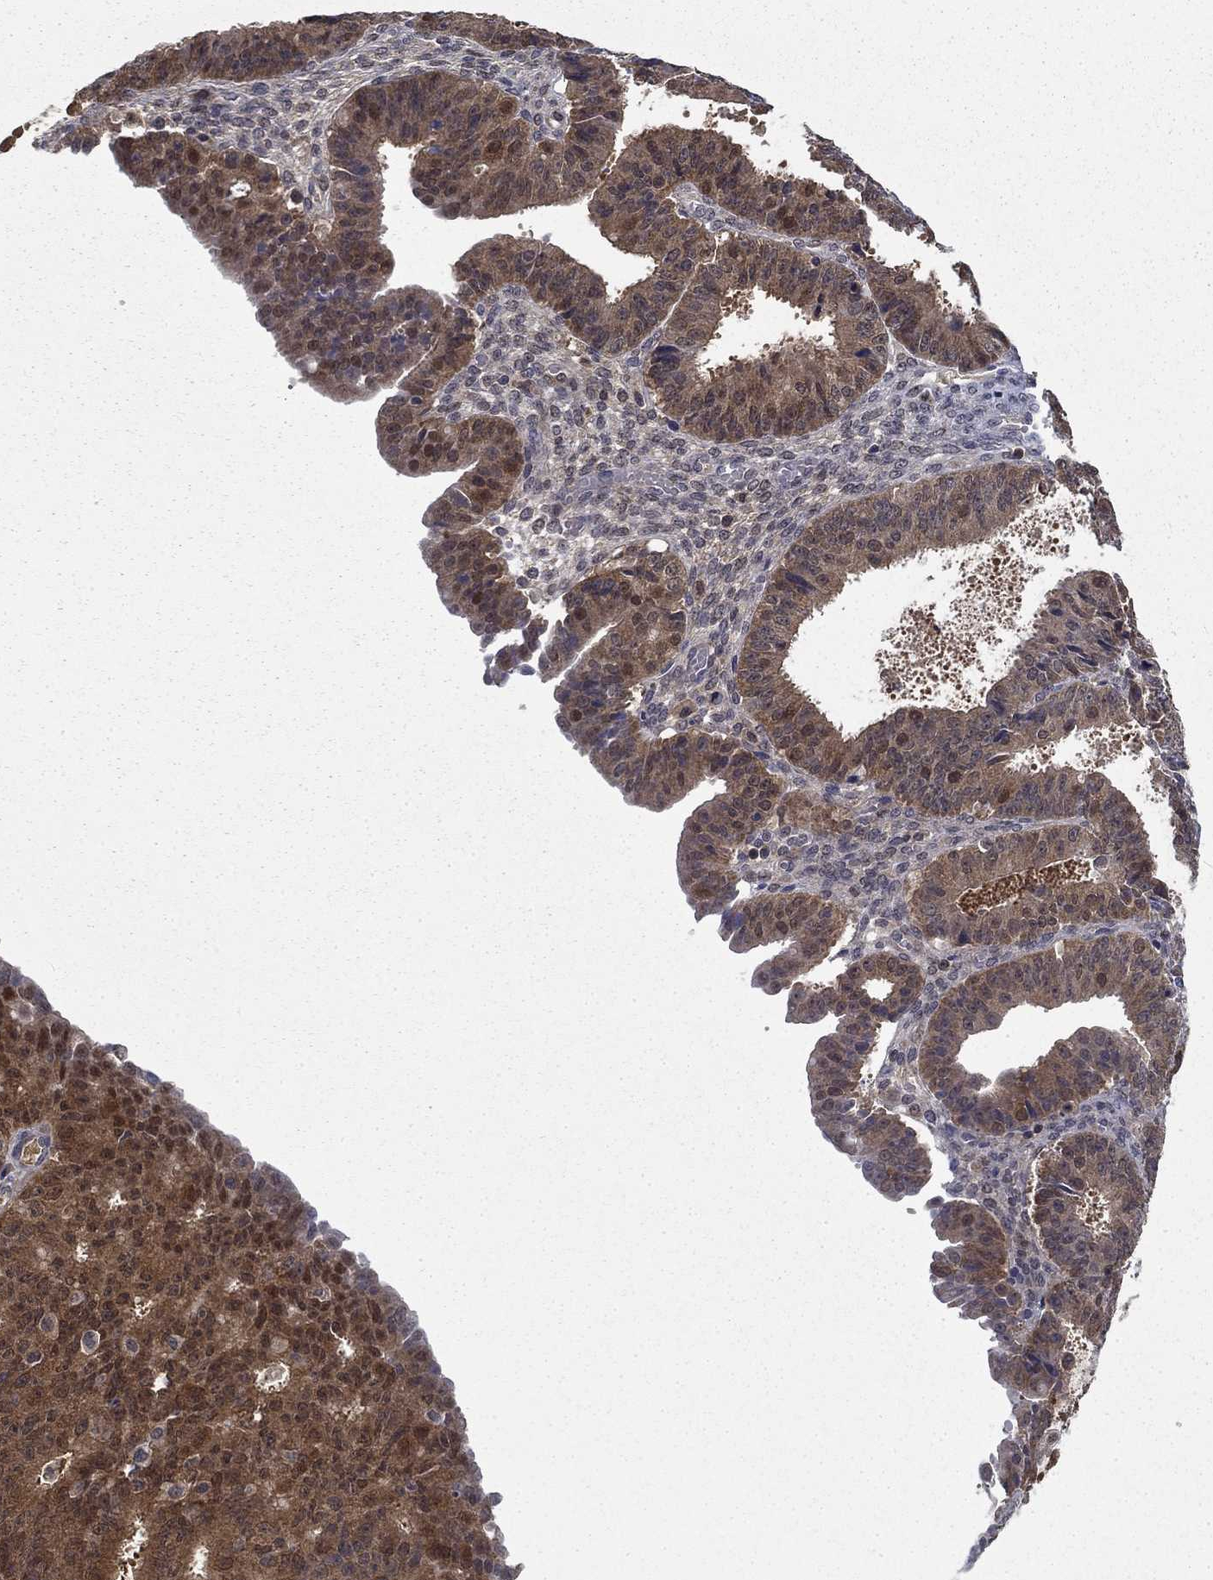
{"staining": {"intensity": "strong", "quantity": ">75%", "location": "cytoplasmic/membranous"}, "tissue": "ovarian cancer", "cell_type": "Tumor cells", "image_type": "cancer", "snomed": [{"axis": "morphology", "description": "Carcinoma, endometroid"}, {"axis": "topography", "description": "Ovary"}], "caption": "The photomicrograph demonstrates staining of ovarian endometroid carcinoma, revealing strong cytoplasmic/membranous protein positivity (brown color) within tumor cells.", "gene": "NIT2", "patient": {"sex": "female", "age": 42}}